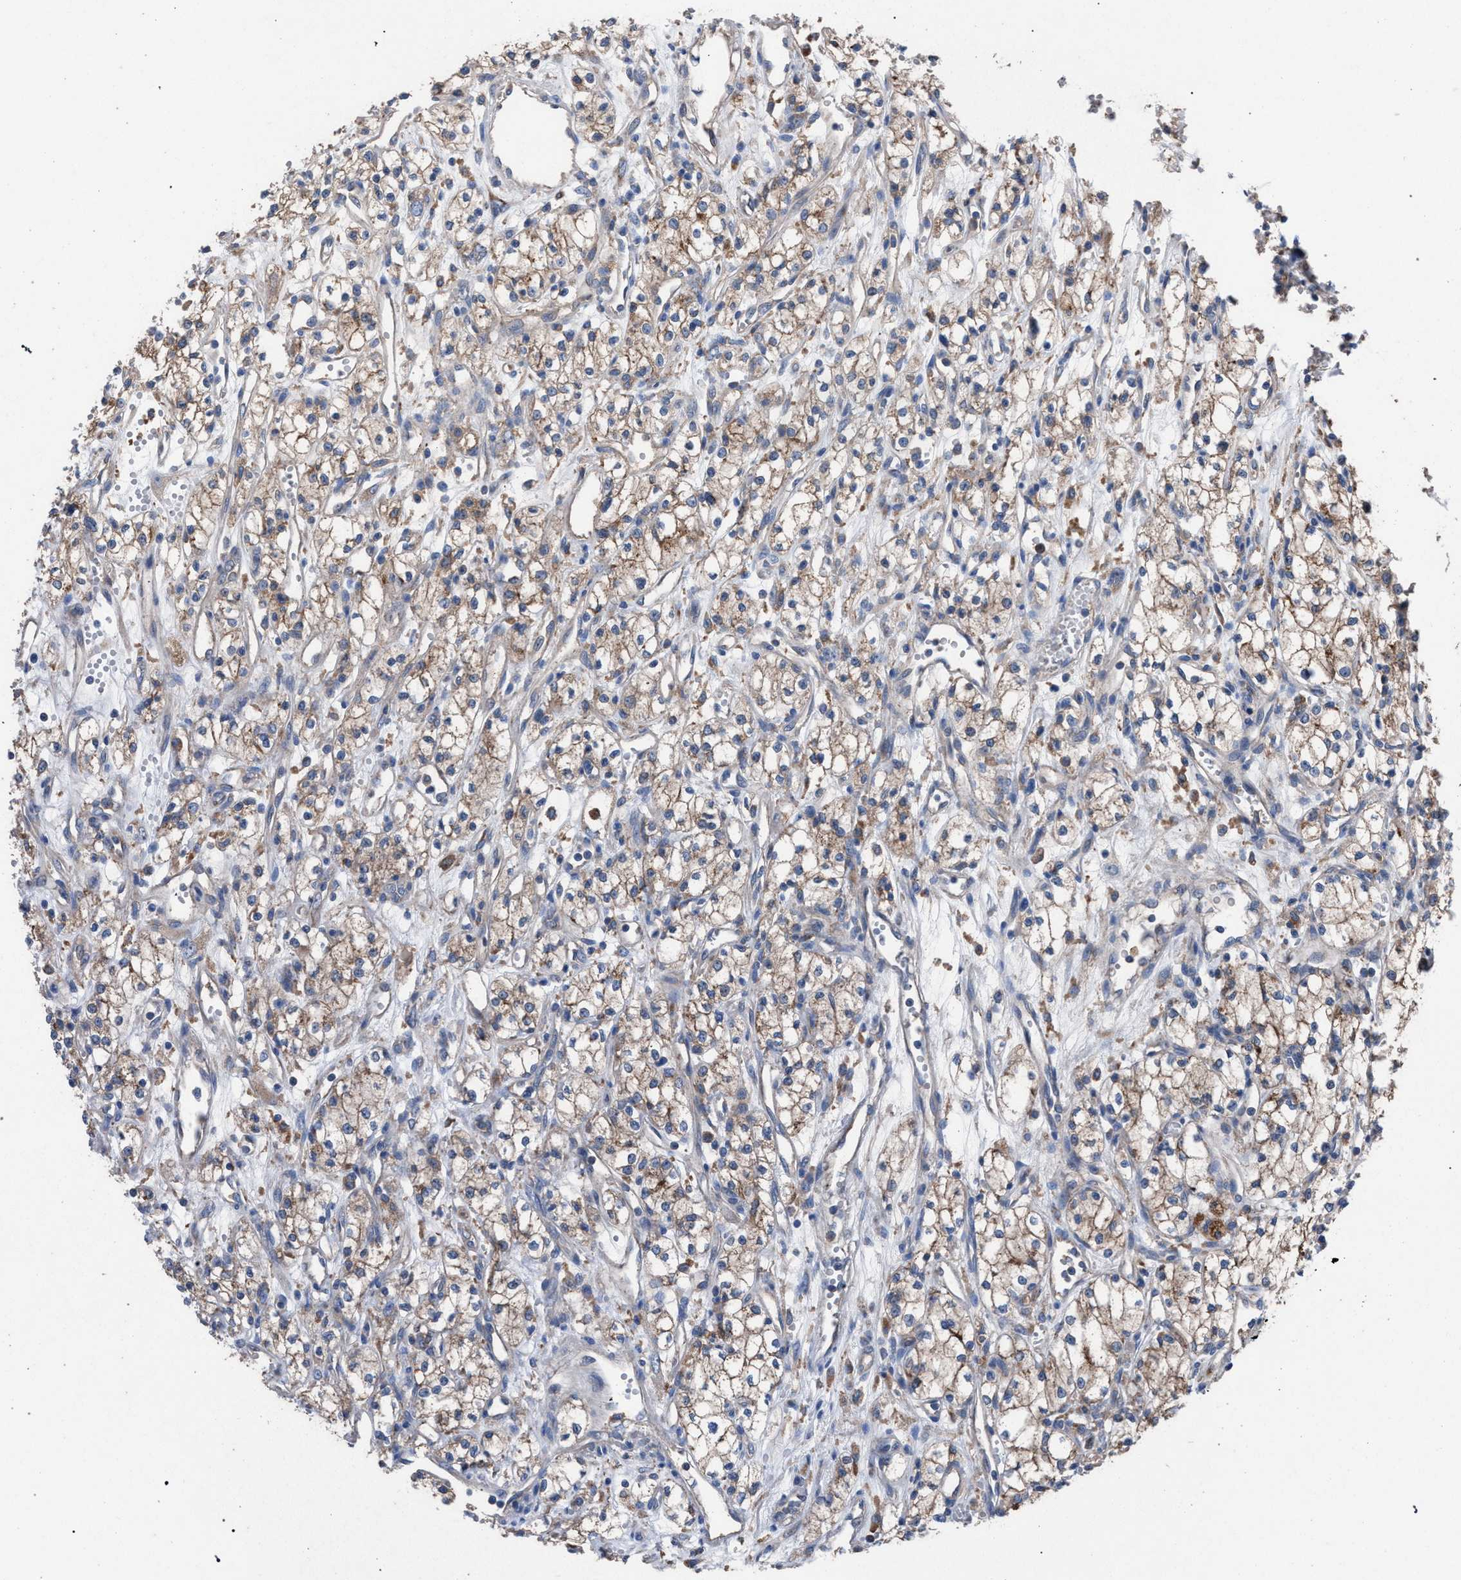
{"staining": {"intensity": "weak", "quantity": ">75%", "location": "cytoplasmic/membranous"}, "tissue": "renal cancer", "cell_type": "Tumor cells", "image_type": "cancer", "snomed": [{"axis": "morphology", "description": "Adenocarcinoma, NOS"}, {"axis": "topography", "description": "Kidney"}], "caption": "High-magnification brightfield microscopy of renal adenocarcinoma stained with DAB (3,3'-diaminobenzidine) (brown) and counterstained with hematoxylin (blue). tumor cells exhibit weak cytoplasmic/membranous staining is seen in approximately>75% of cells. The staining was performed using DAB, with brown indicating positive protein expression. Nuclei are stained blue with hematoxylin.", "gene": "ATP6V0A1", "patient": {"sex": "male", "age": 59}}